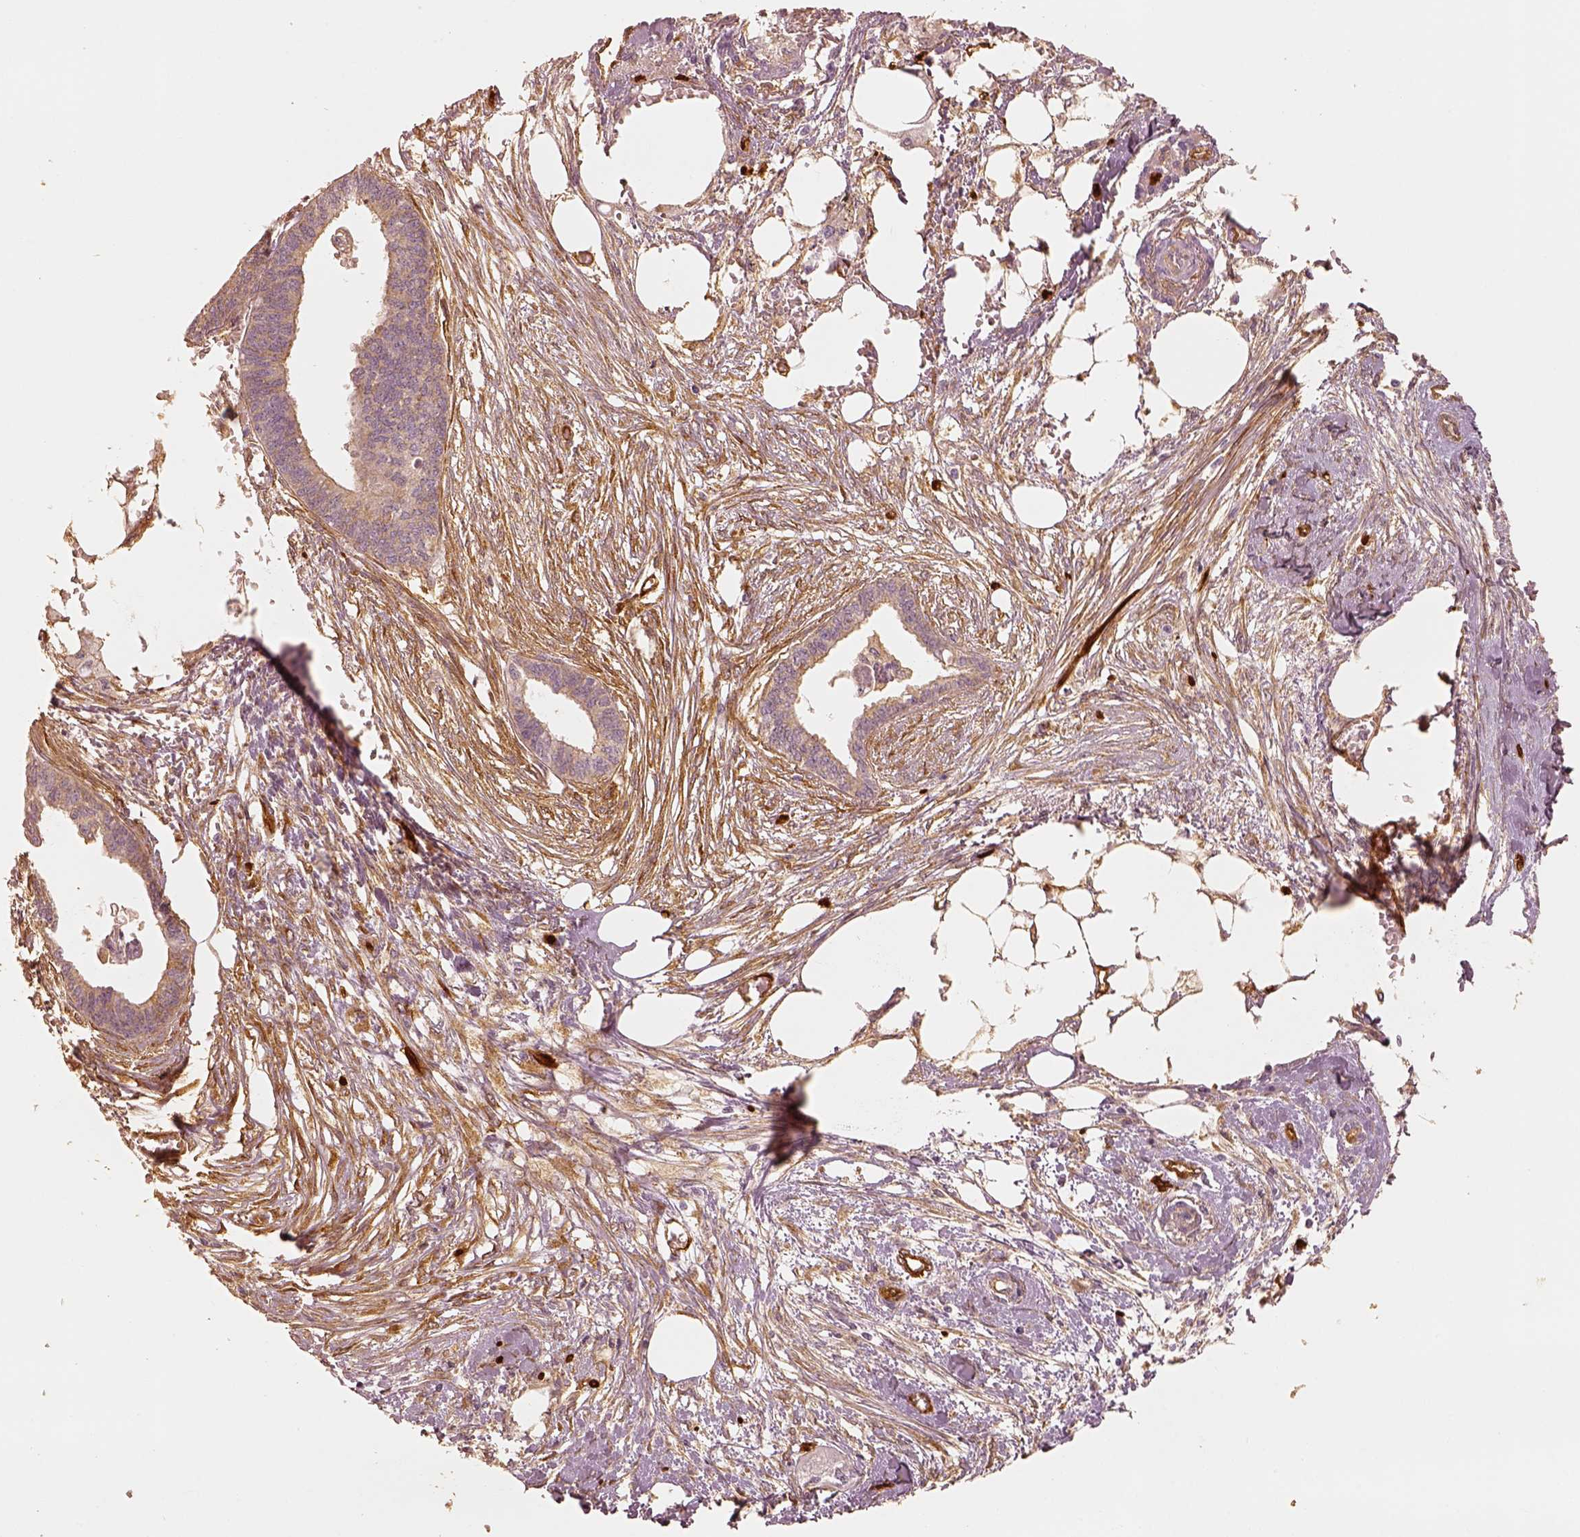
{"staining": {"intensity": "negative", "quantity": "none", "location": "none"}, "tissue": "endometrial cancer", "cell_type": "Tumor cells", "image_type": "cancer", "snomed": [{"axis": "morphology", "description": "Adenocarcinoma, NOS"}, {"axis": "morphology", "description": "Adenocarcinoma, metastatic, NOS"}, {"axis": "topography", "description": "Adipose tissue"}, {"axis": "topography", "description": "Endometrium"}], "caption": "Metastatic adenocarcinoma (endometrial) stained for a protein using IHC displays no positivity tumor cells.", "gene": "FSCN1", "patient": {"sex": "female", "age": 67}}